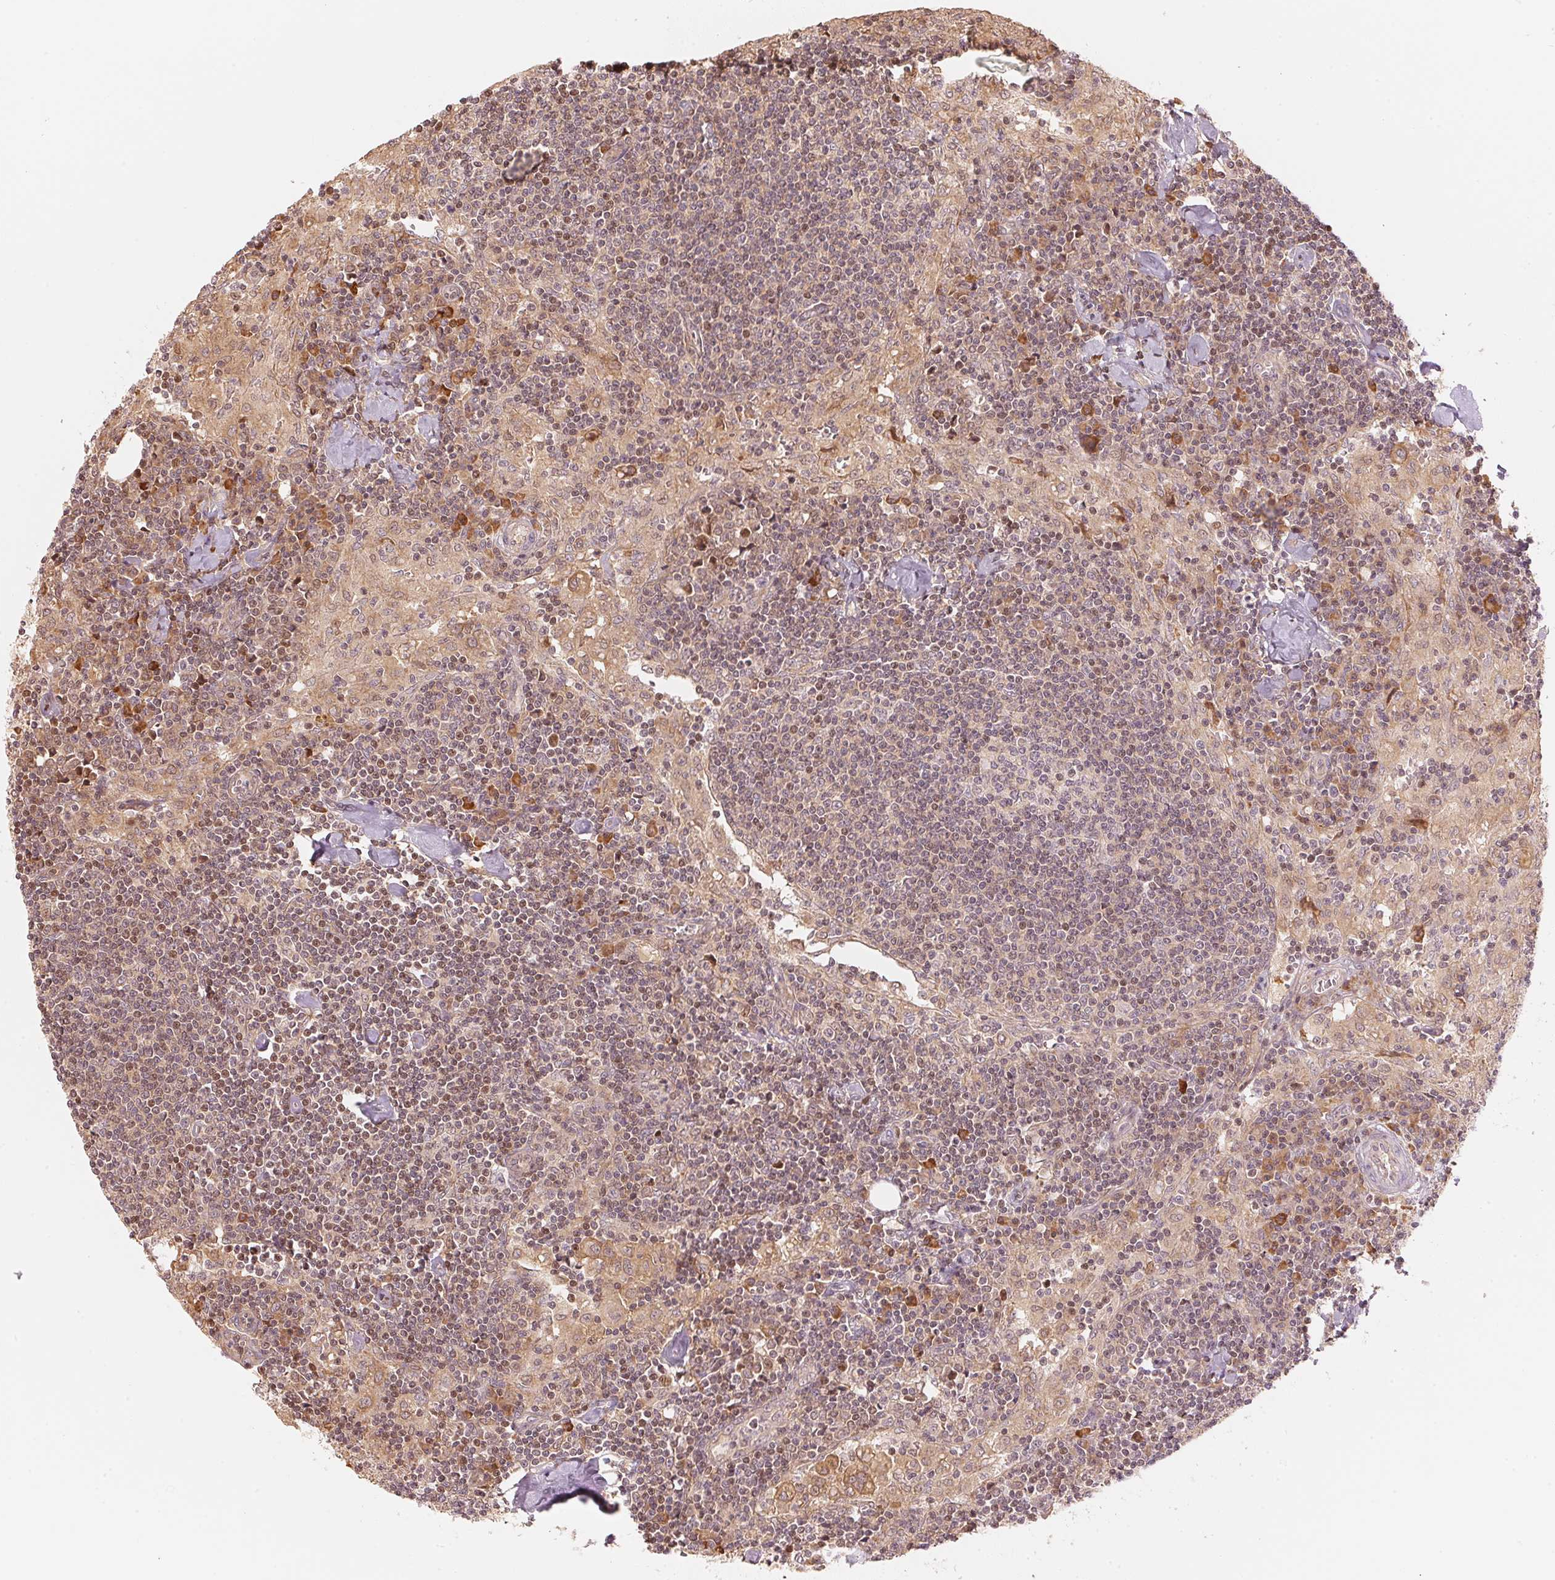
{"staining": {"intensity": "negative", "quantity": "none", "location": "none"}, "tissue": "lymph node", "cell_type": "Germinal center cells", "image_type": "normal", "snomed": [{"axis": "morphology", "description": "Normal tissue, NOS"}, {"axis": "topography", "description": "Lymph node"}], "caption": "A high-resolution photomicrograph shows IHC staining of normal lymph node, which exhibits no significant positivity in germinal center cells.", "gene": "PRKN", "patient": {"sex": "male", "age": 55}}